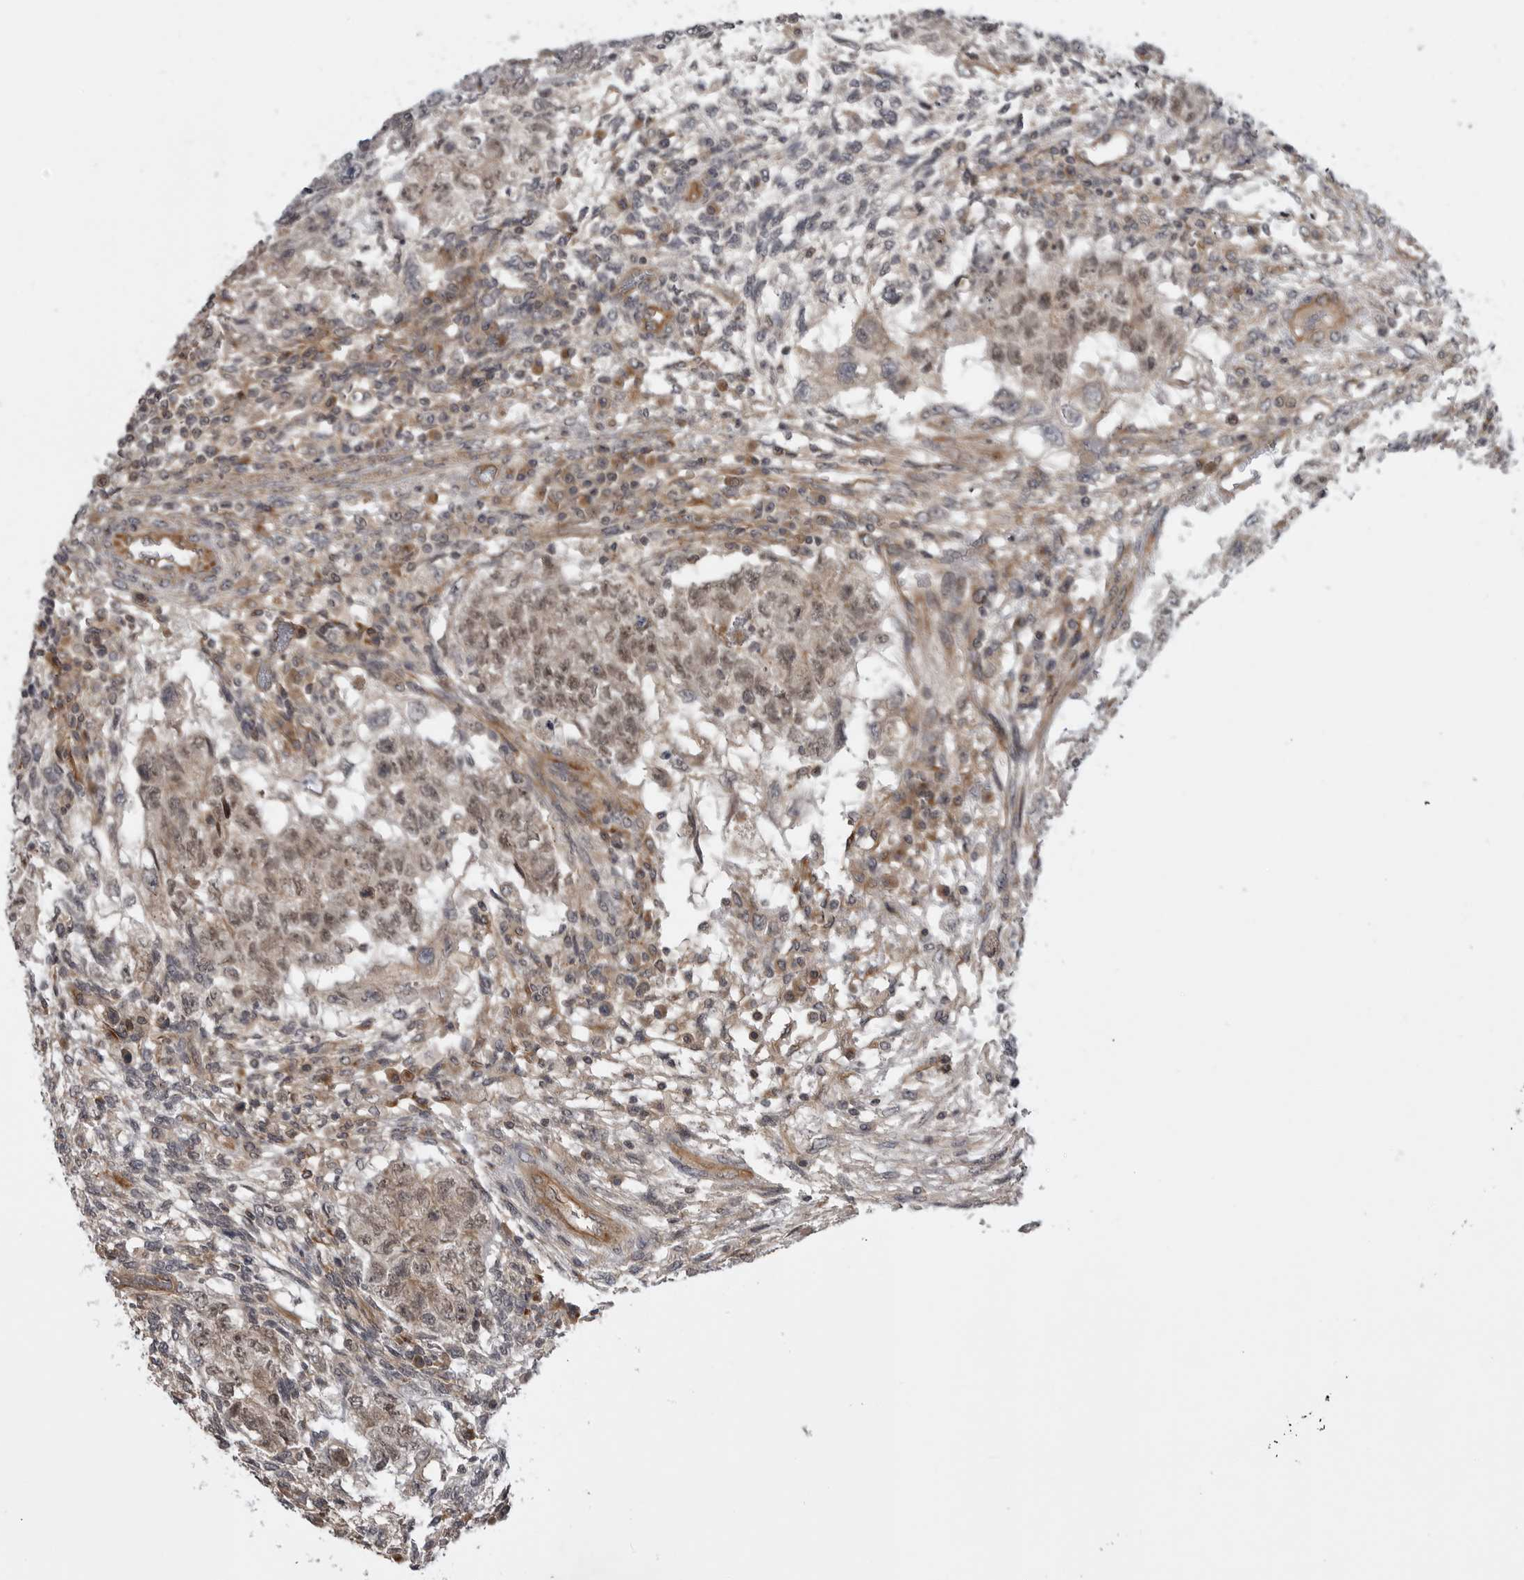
{"staining": {"intensity": "moderate", "quantity": ">75%", "location": "nuclear"}, "tissue": "testis cancer", "cell_type": "Tumor cells", "image_type": "cancer", "snomed": [{"axis": "morphology", "description": "Normal tissue, NOS"}, {"axis": "morphology", "description": "Carcinoma, Embryonal, NOS"}, {"axis": "topography", "description": "Testis"}], "caption": "Immunohistochemistry of testis embryonal carcinoma displays medium levels of moderate nuclear staining in about >75% of tumor cells. (Brightfield microscopy of DAB IHC at high magnification).", "gene": "LRRC45", "patient": {"sex": "male", "age": 36}}